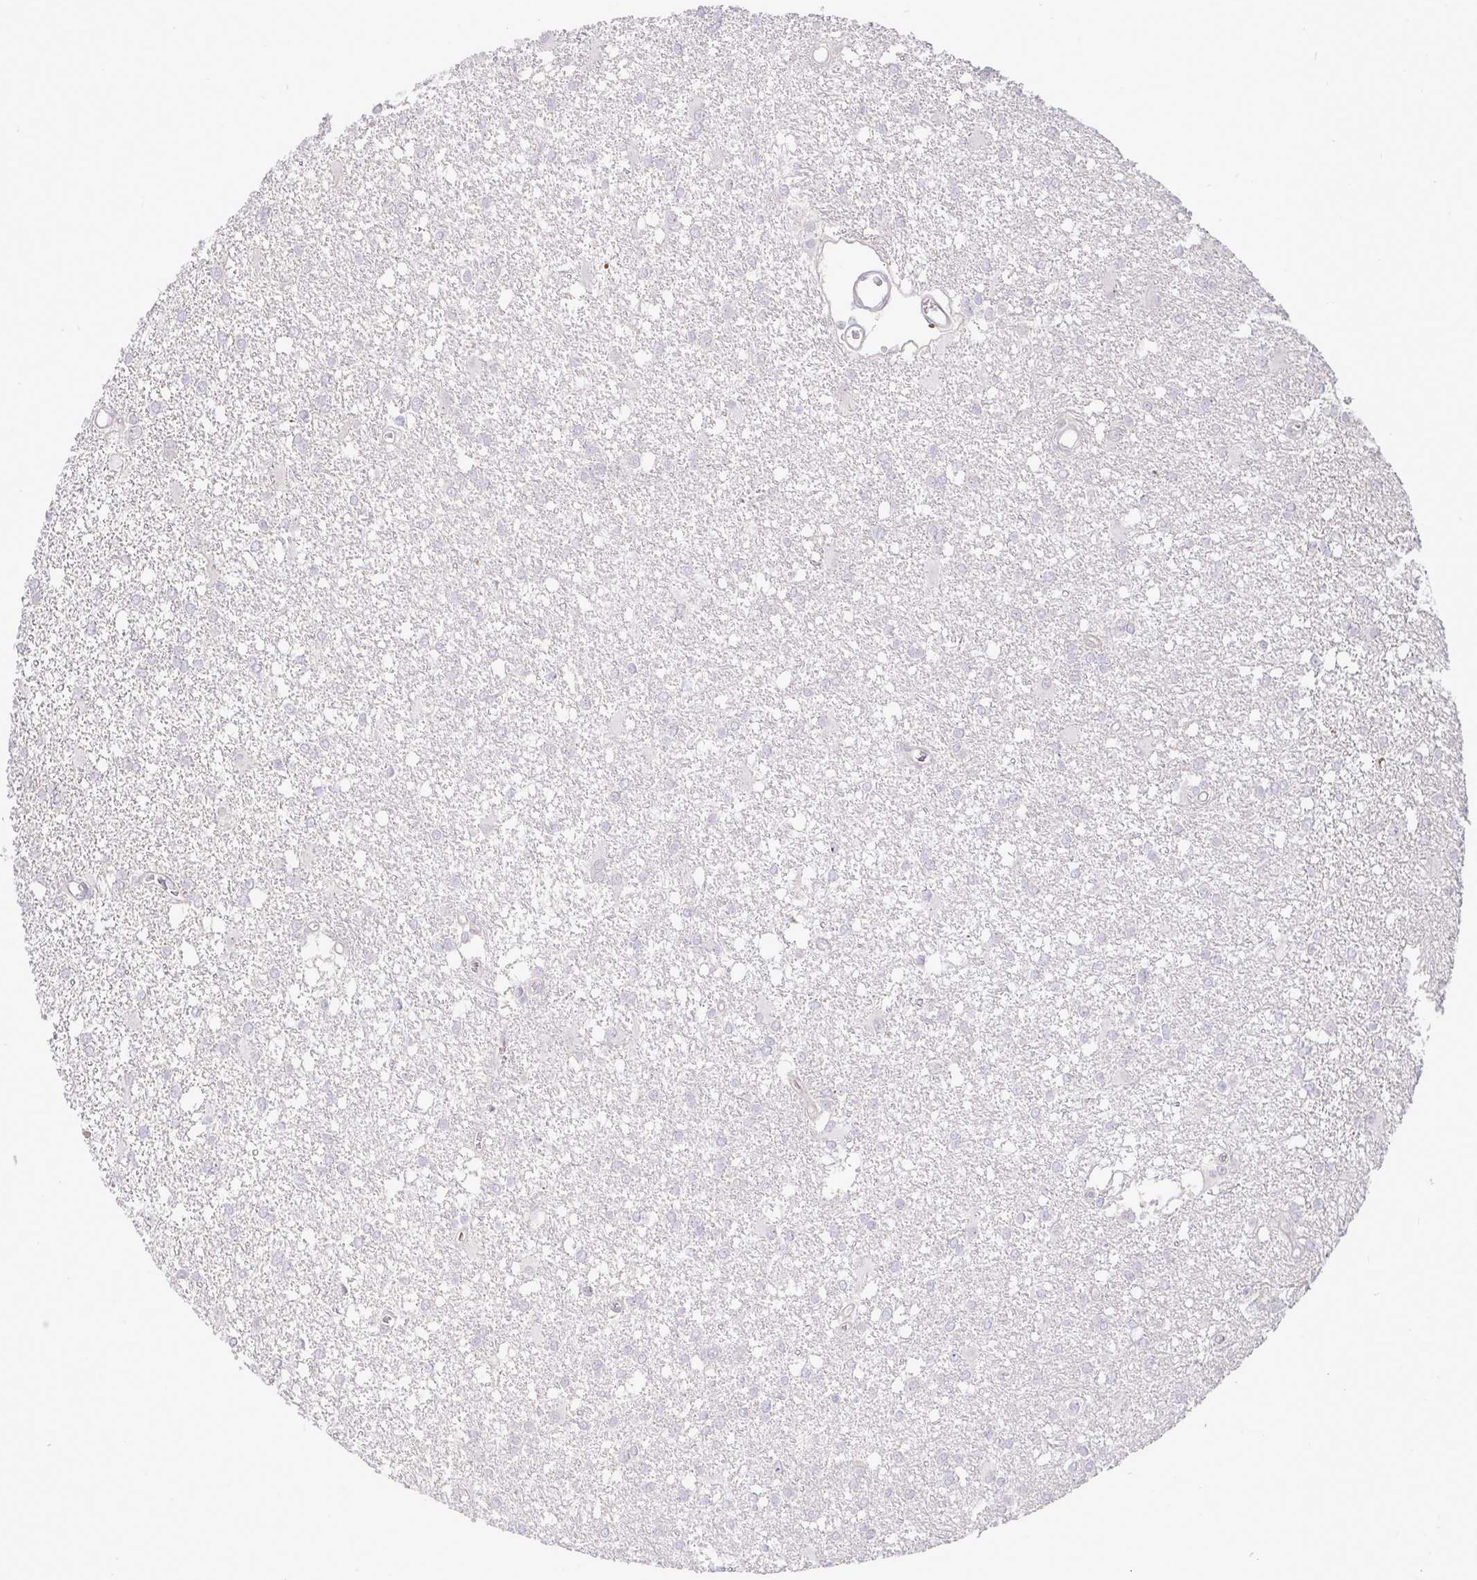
{"staining": {"intensity": "negative", "quantity": "none", "location": "none"}, "tissue": "glioma", "cell_type": "Tumor cells", "image_type": "cancer", "snomed": [{"axis": "morphology", "description": "Glioma, malignant, High grade"}, {"axis": "topography", "description": "Brain"}], "caption": "Tumor cells show no significant positivity in glioma.", "gene": "TMEM41A", "patient": {"sex": "male", "age": 48}}